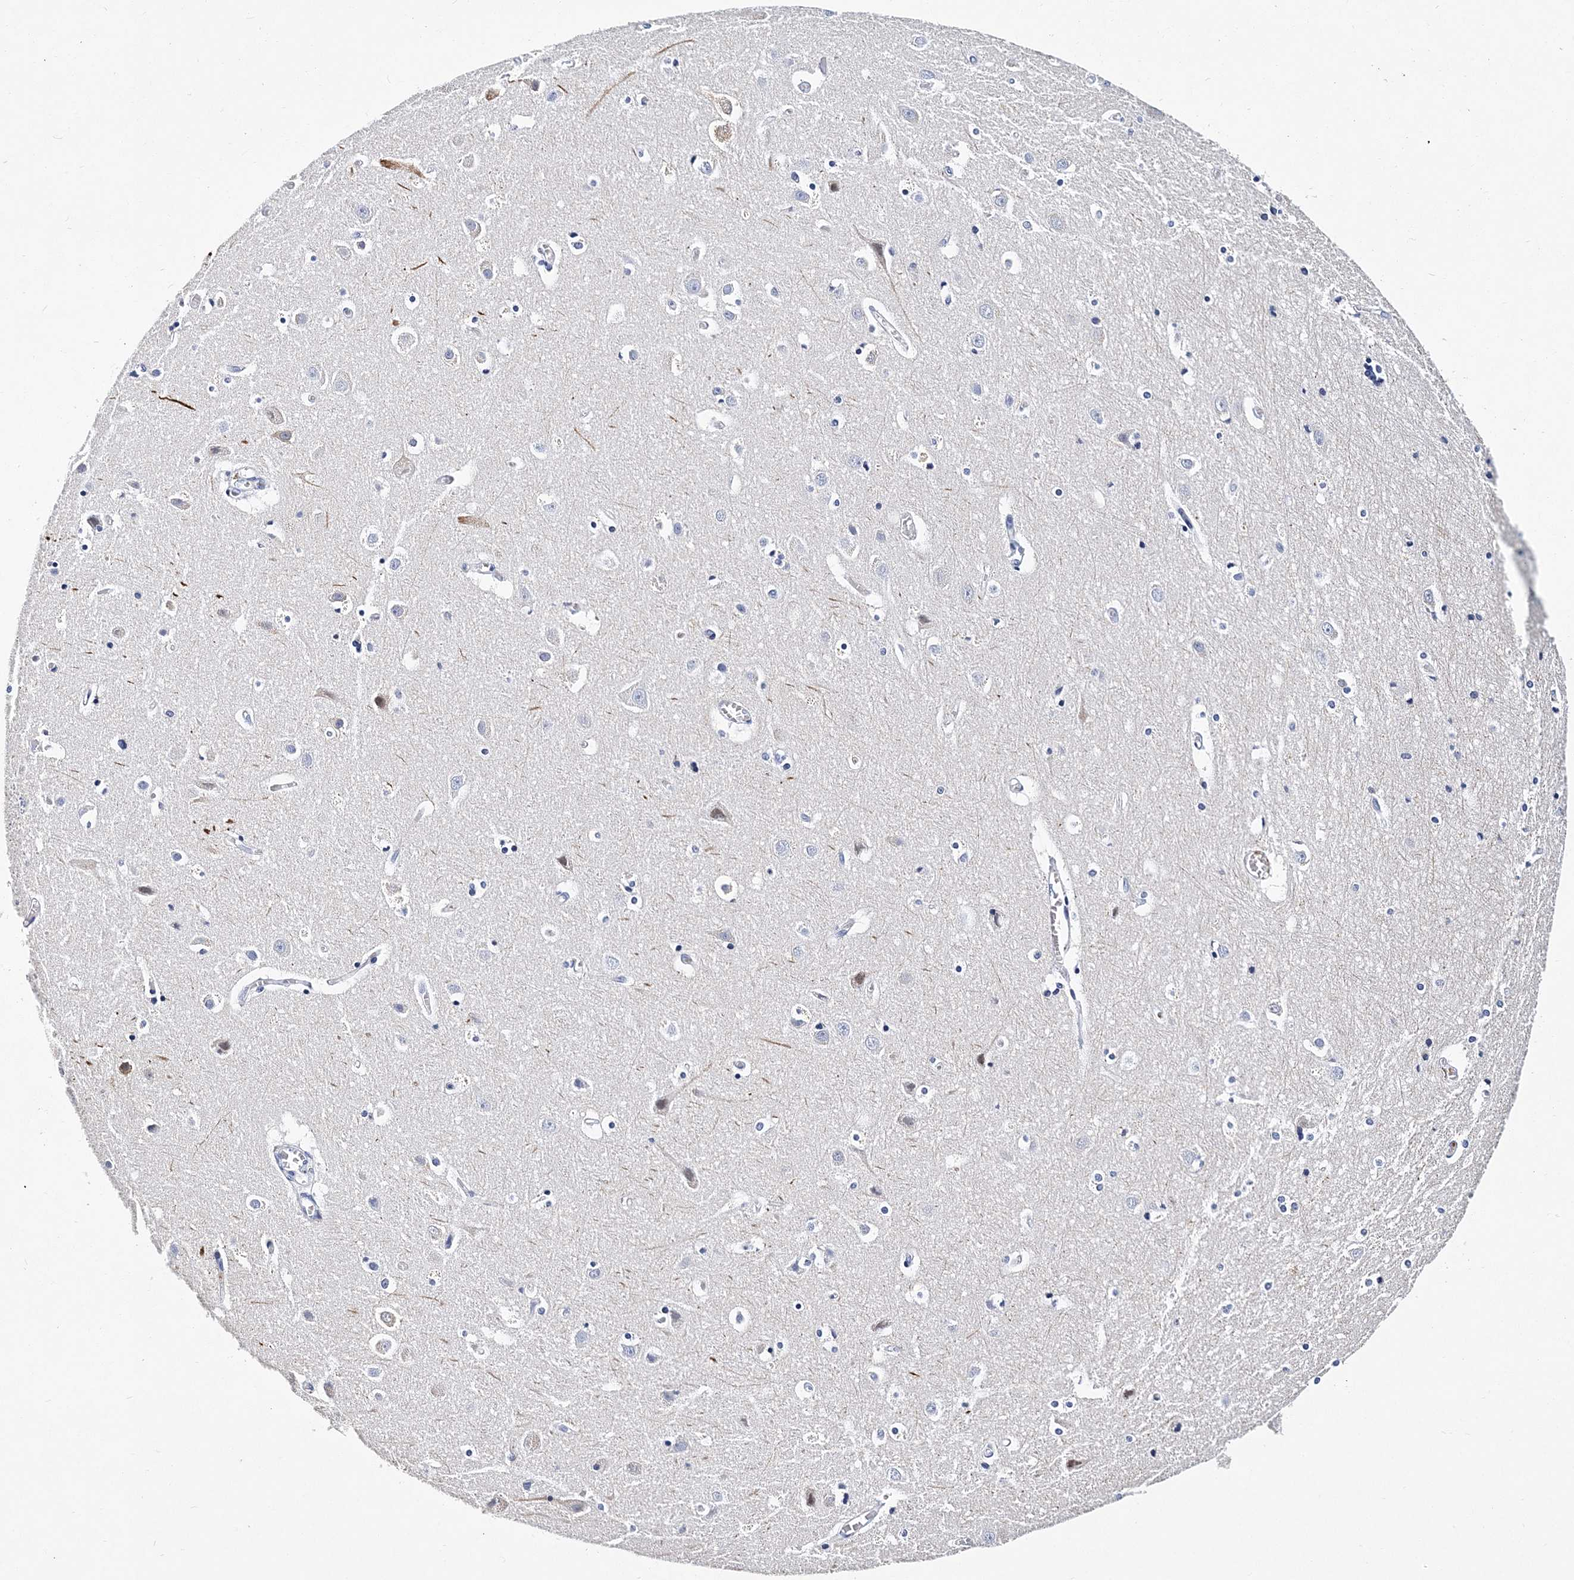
{"staining": {"intensity": "negative", "quantity": "none", "location": "none"}, "tissue": "cerebral cortex", "cell_type": "Endothelial cells", "image_type": "normal", "snomed": [{"axis": "morphology", "description": "Normal tissue, NOS"}, {"axis": "topography", "description": "Cerebral cortex"}], "caption": "A high-resolution photomicrograph shows immunohistochemistry staining of unremarkable cerebral cortex, which shows no significant positivity in endothelial cells.", "gene": "ITGA2B", "patient": {"sex": "male", "age": 54}}